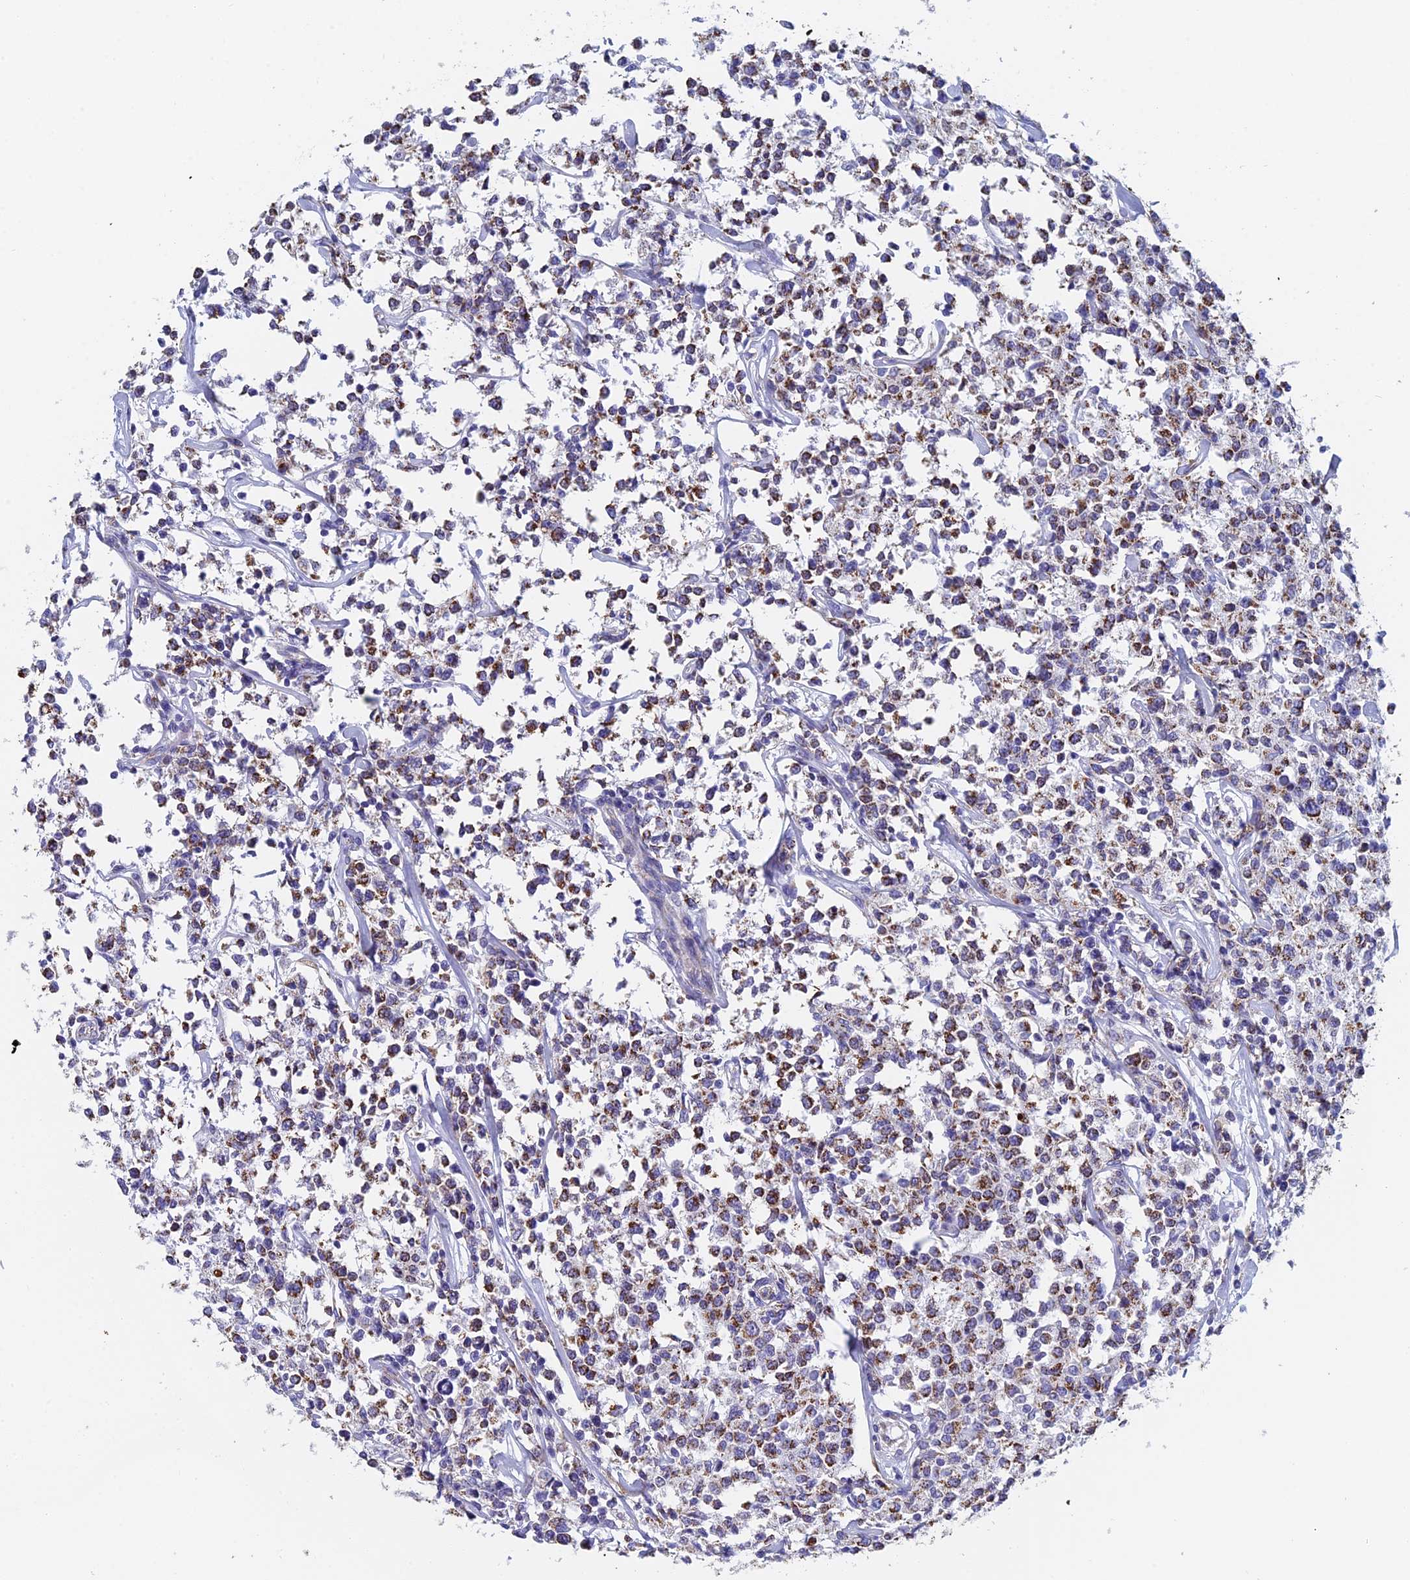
{"staining": {"intensity": "moderate", "quantity": ">75%", "location": "cytoplasmic/membranous"}, "tissue": "lymphoma", "cell_type": "Tumor cells", "image_type": "cancer", "snomed": [{"axis": "morphology", "description": "Malignant lymphoma, non-Hodgkin's type, Low grade"}, {"axis": "topography", "description": "Small intestine"}], "caption": "Lymphoma was stained to show a protein in brown. There is medium levels of moderate cytoplasmic/membranous expression in approximately >75% of tumor cells.", "gene": "CRACR2B", "patient": {"sex": "female", "age": 59}}